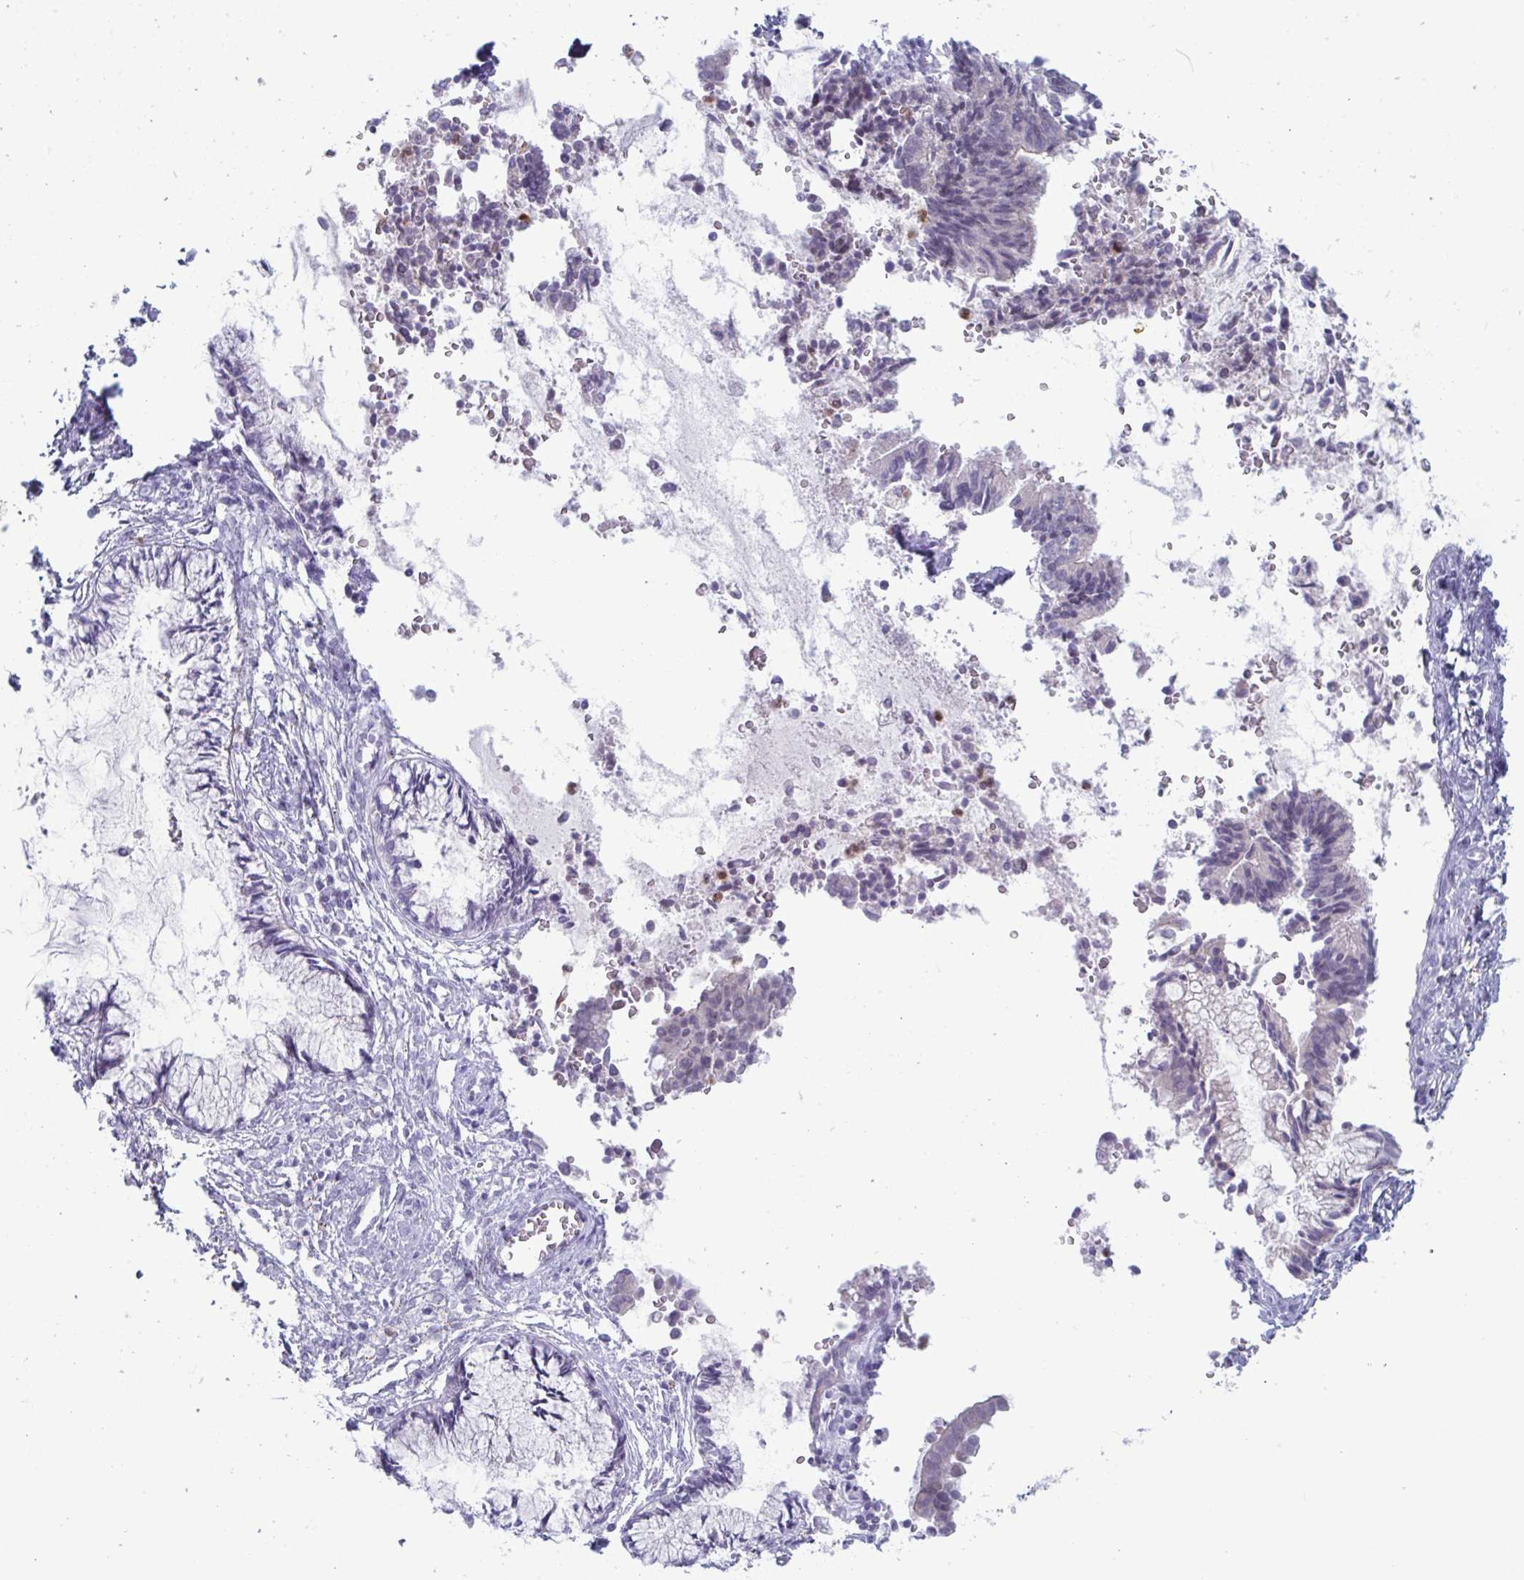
{"staining": {"intensity": "negative", "quantity": "none", "location": "none"}, "tissue": "cervical cancer", "cell_type": "Tumor cells", "image_type": "cancer", "snomed": [{"axis": "morphology", "description": "Adenocarcinoma, NOS"}, {"axis": "topography", "description": "Cervix"}], "caption": "This is an IHC histopathology image of adenocarcinoma (cervical). There is no expression in tumor cells.", "gene": "CYP4F11", "patient": {"sex": "female", "age": 44}}